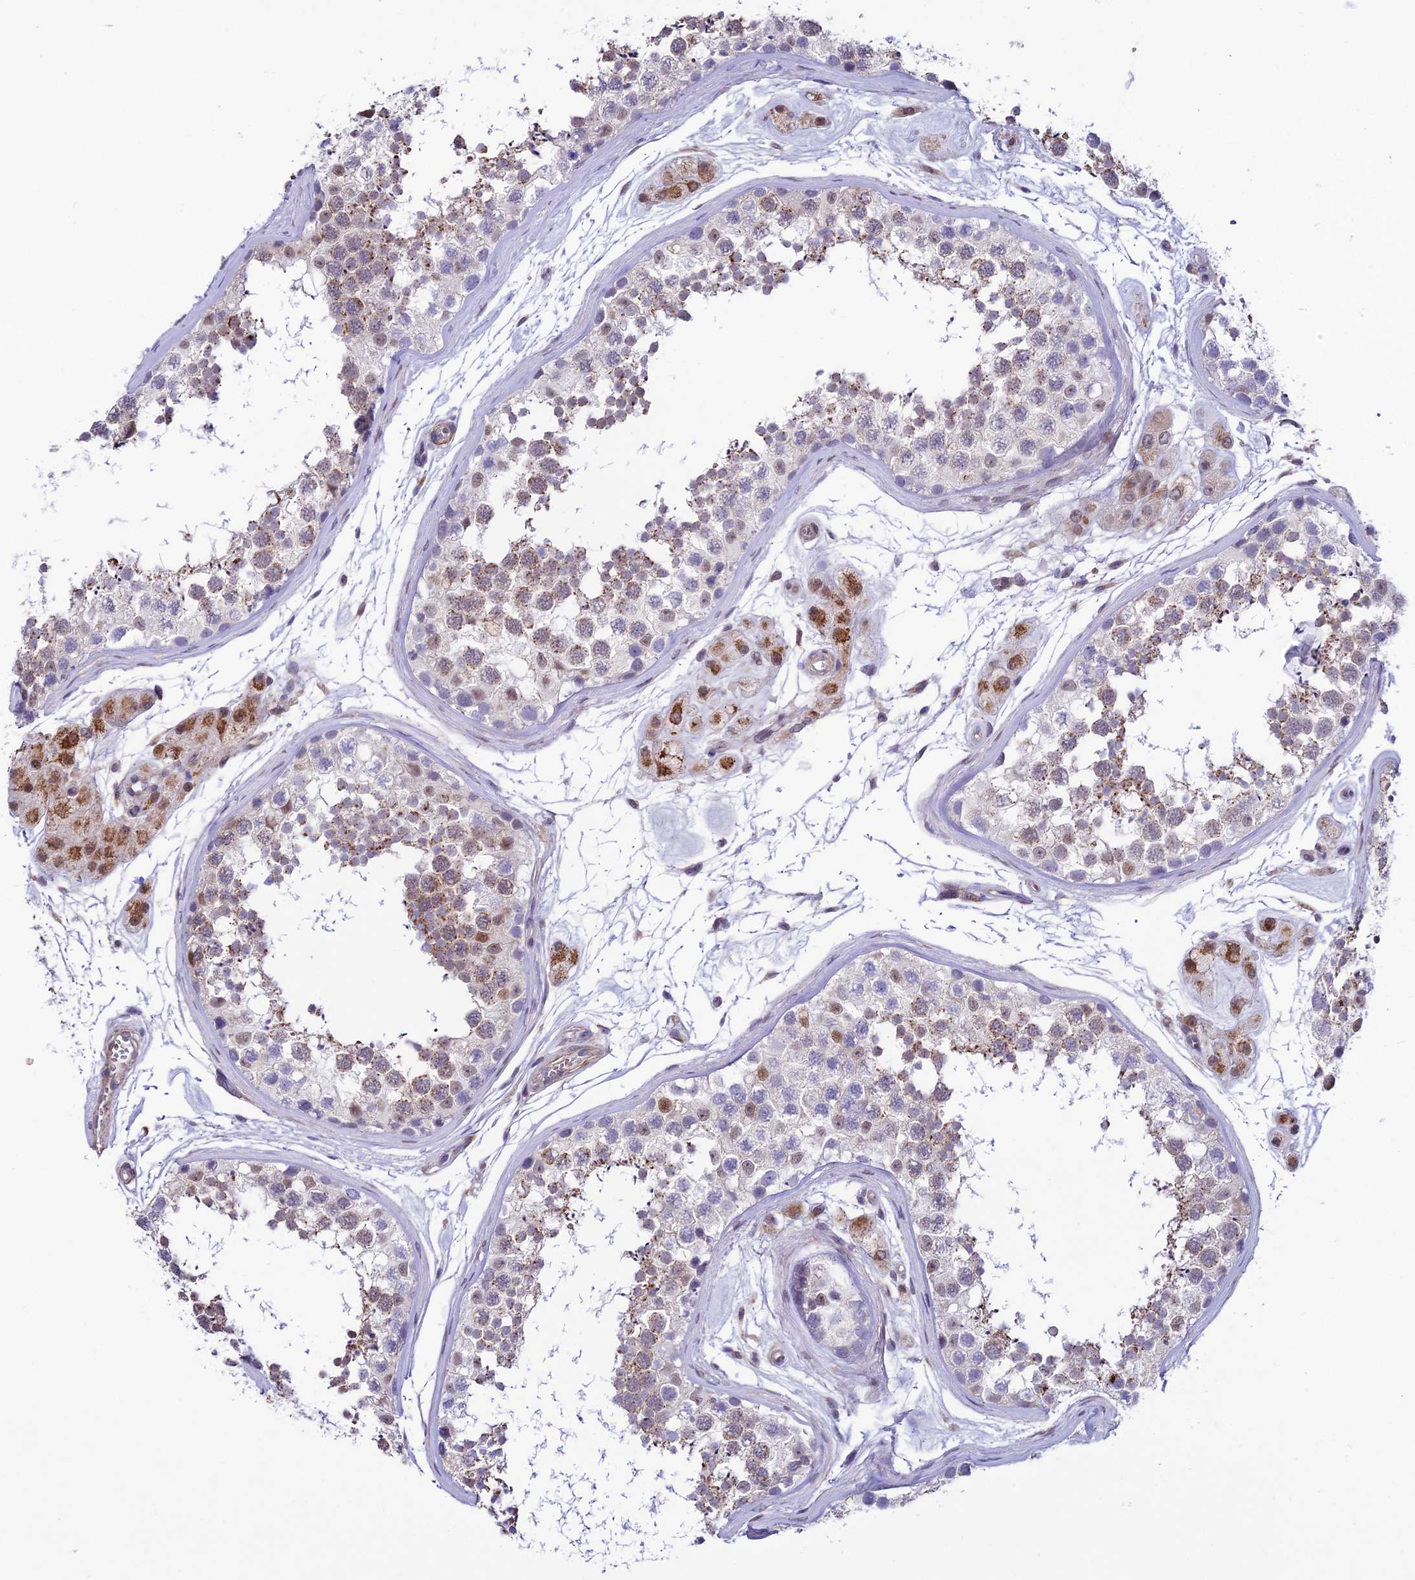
{"staining": {"intensity": "moderate", "quantity": "<25%", "location": "cytoplasmic/membranous,nuclear"}, "tissue": "testis", "cell_type": "Cells in seminiferous ducts", "image_type": "normal", "snomed": [{"axis": "morphology", "description": "Normal tissue, NOS"}, {"axis": "topography", "description": "Testis"}], "caption": "This is a photomicrograph of immunohistochemistry staining of unremarkable testis, which shows moderate staining in the cytoplasmic/membranous,nuclear of cells in seminiferous ducts.", "gene": "COL6A6", "patient": {"sex": "male", "age": 56}}